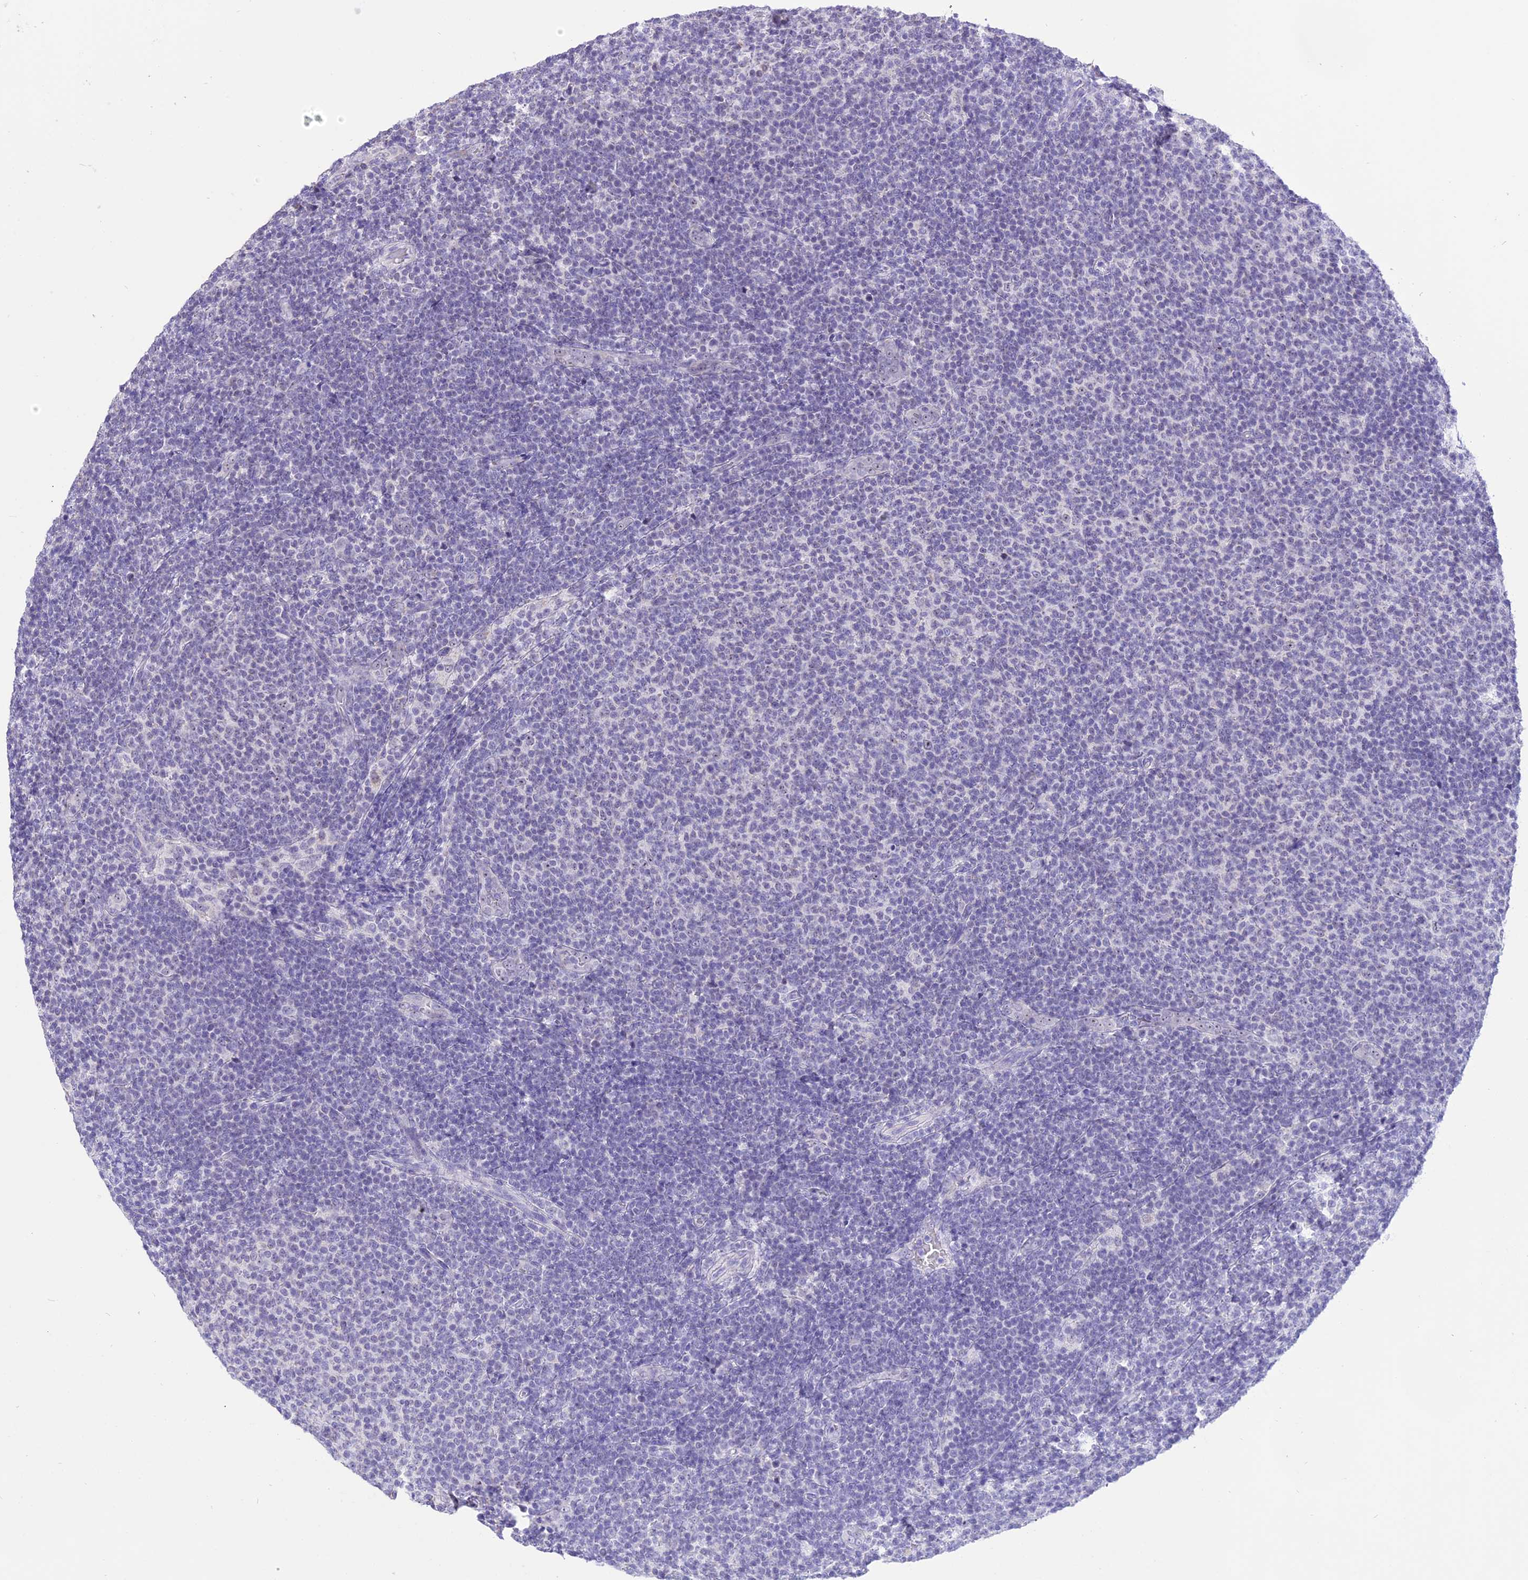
{"staining": {"intensity": "negative", "quantity": "none", "location": "none"}, "tissue": "lymphoma", "cell_type": "Tumor cells", "image_type": "cancer", "snomed": [{"axis": "morphology", "description": "Malignant lymphoma, non-Hodgkin's type, Low grade"}, {"axis": "topography", "description": "Lymph node"}], "caption": "A micrograph of human low-grade malignant lymphoma, non-Hodgkin's type is negative for staining in tumor cells.", "gene": "CMSS1", "patient": {"sex": "male", "age": 66}}